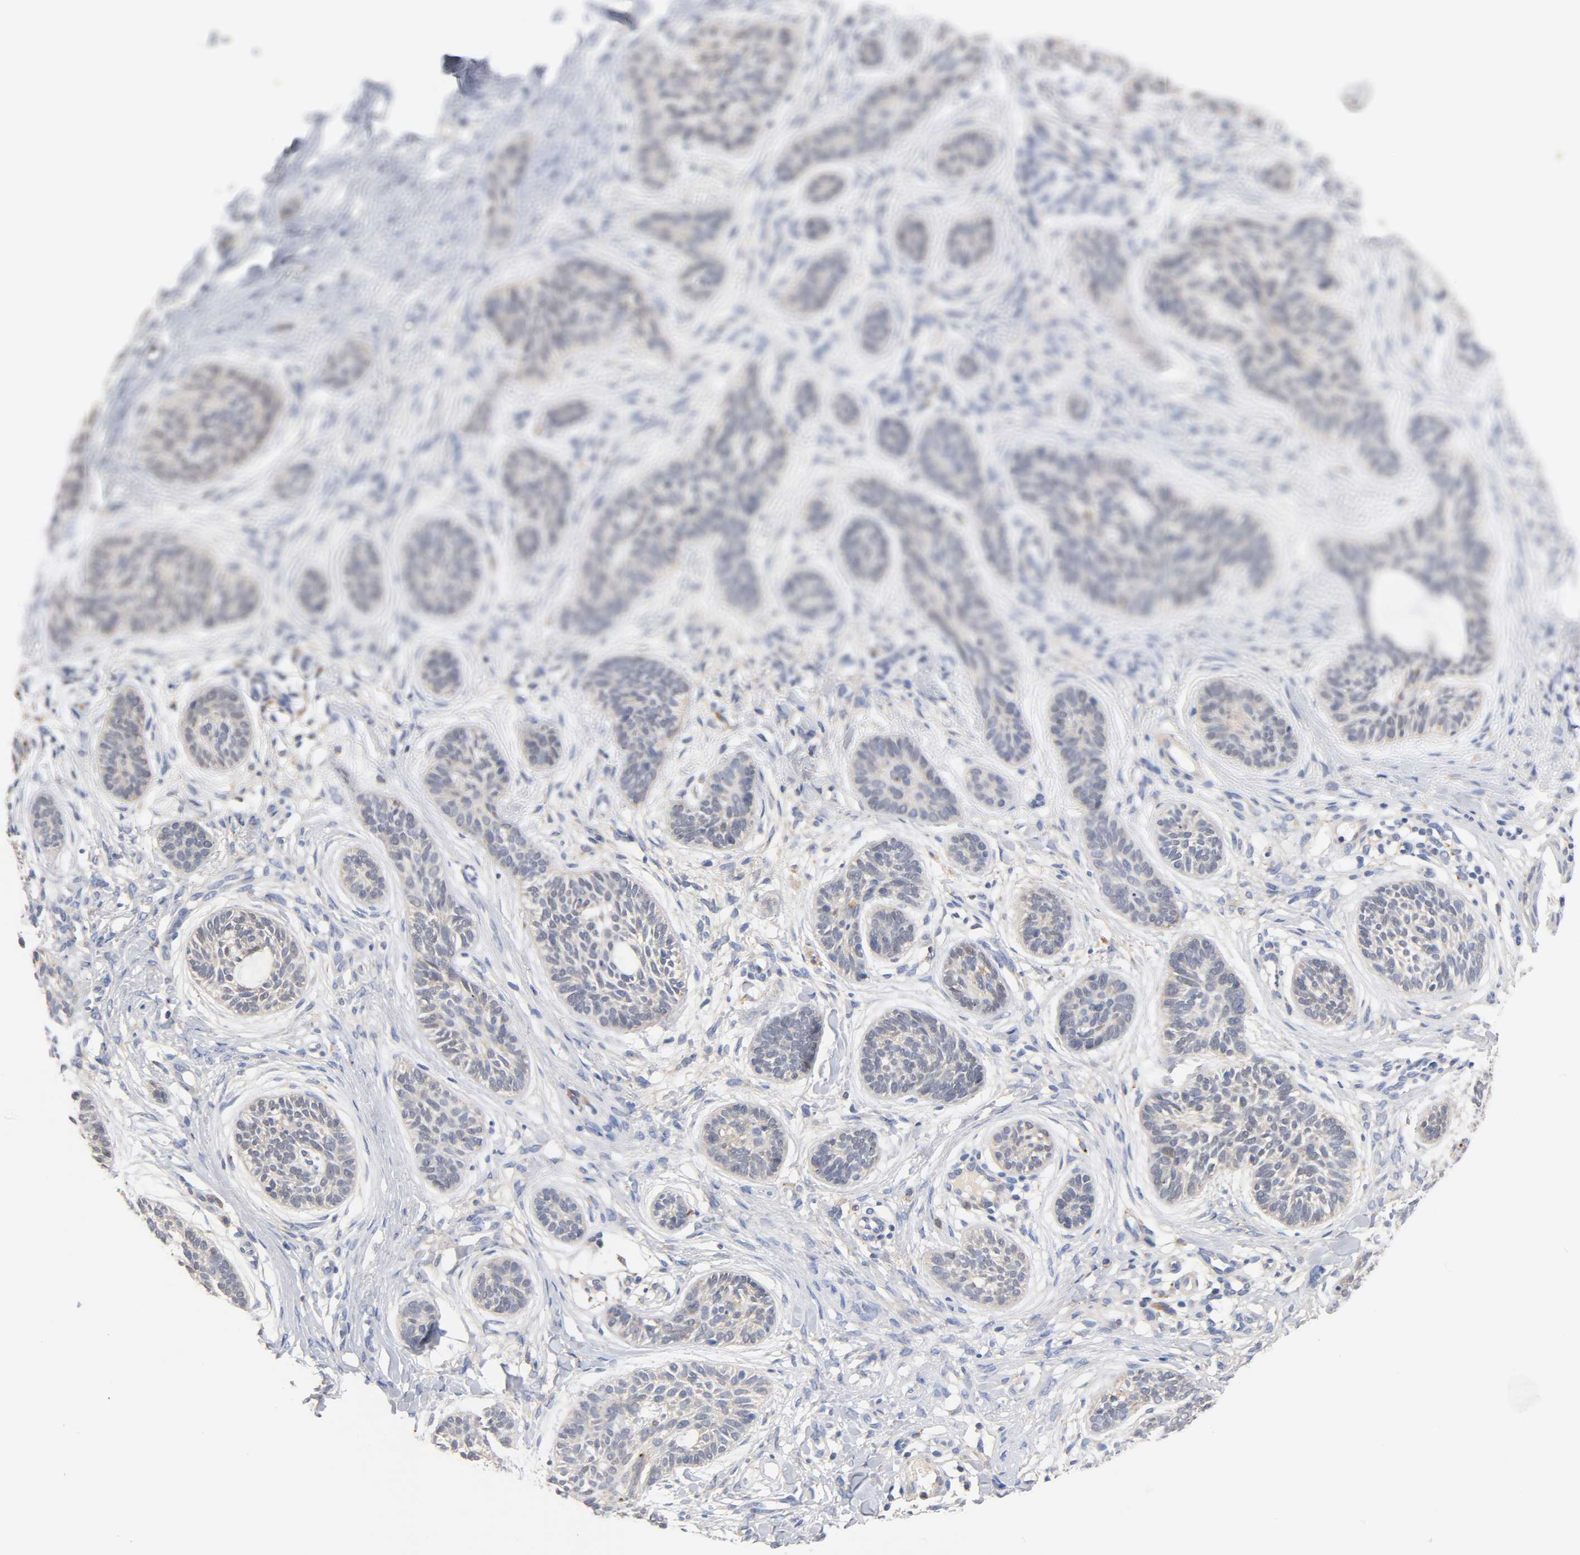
{"staining": {"intensity": "negative", "quantity": "none", "location": "none"}, "tissue": "skin cancer", "cell_type": "Tumor cells", "image_type": "cancer", "snomed": [{"axis": "morphology", "description": "Normal tissue, NOS"}, {"axis": "morphology", "description": "Basal cell carcinoma"}, {"axis": "topography", "description": "Skin"}], "caption": "Skin cancer (basal cell carcinoma) was stained to show a protein in brown. There is no significant expression in tumor cells.", "gene": "SEMA5A", "patient": {"sex": "male", "age": 63}}